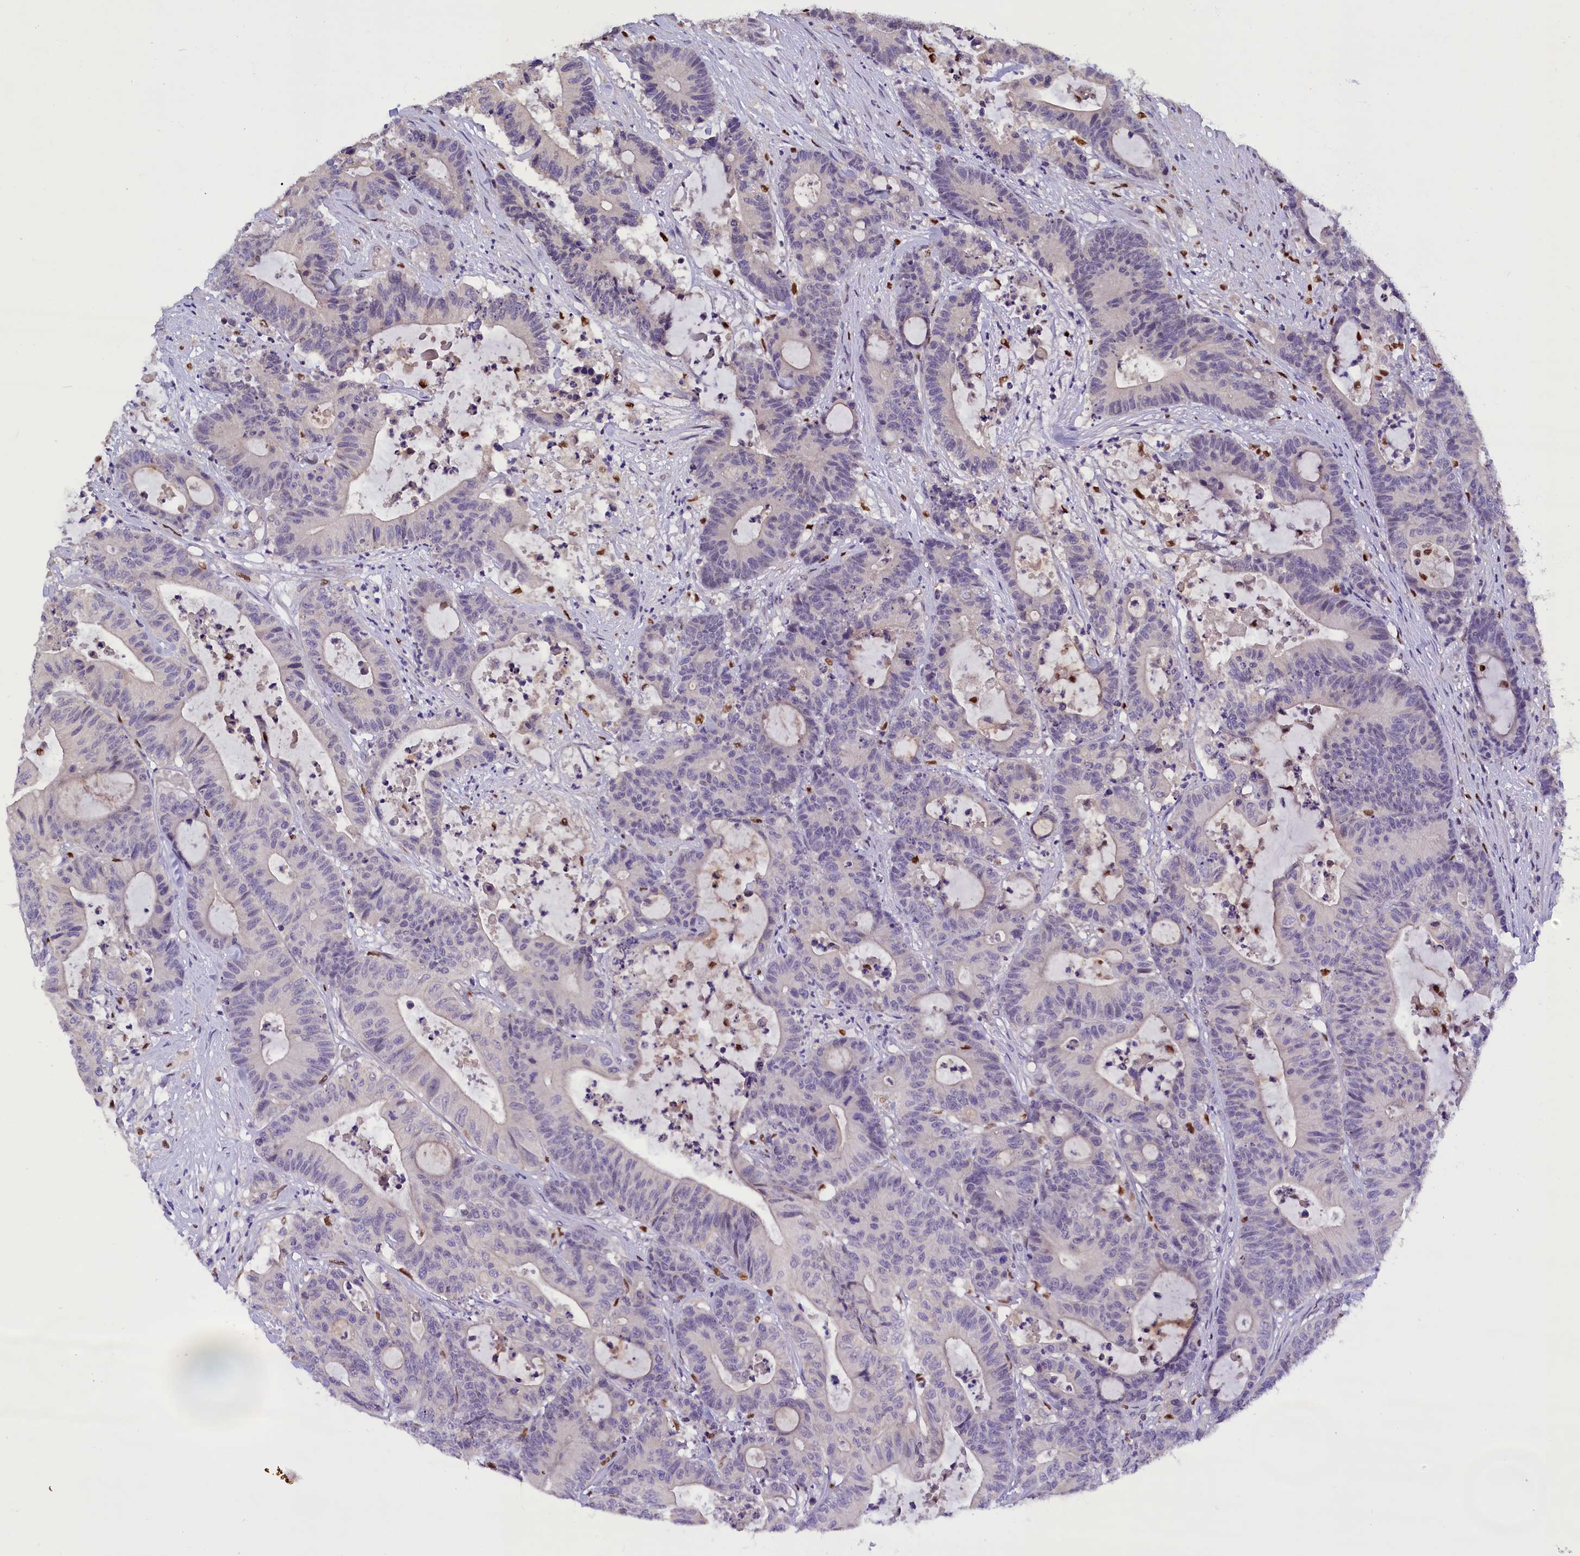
{"staining": {"intensity": "negative", "quantity": "none", "location": "none"}, "tissue": "colorectal cancer", "cell_type": "Tumor cells", "image_type": "cancer", "snomed": [{"axis": "morphology", "description": "Adenocarcinoma, NOS"}, {"axis": "topography", "description": "Colon"}], "caption": "Immunohistochemical staining of human colorectal cancer displays no significant expression in tumor cells. (DAB immunohistochemistry (IHC) visualized using brightfield microscopy, high magnification).", "gene": "BTBD9", "patient": {"sex": "female", "age": 84}}